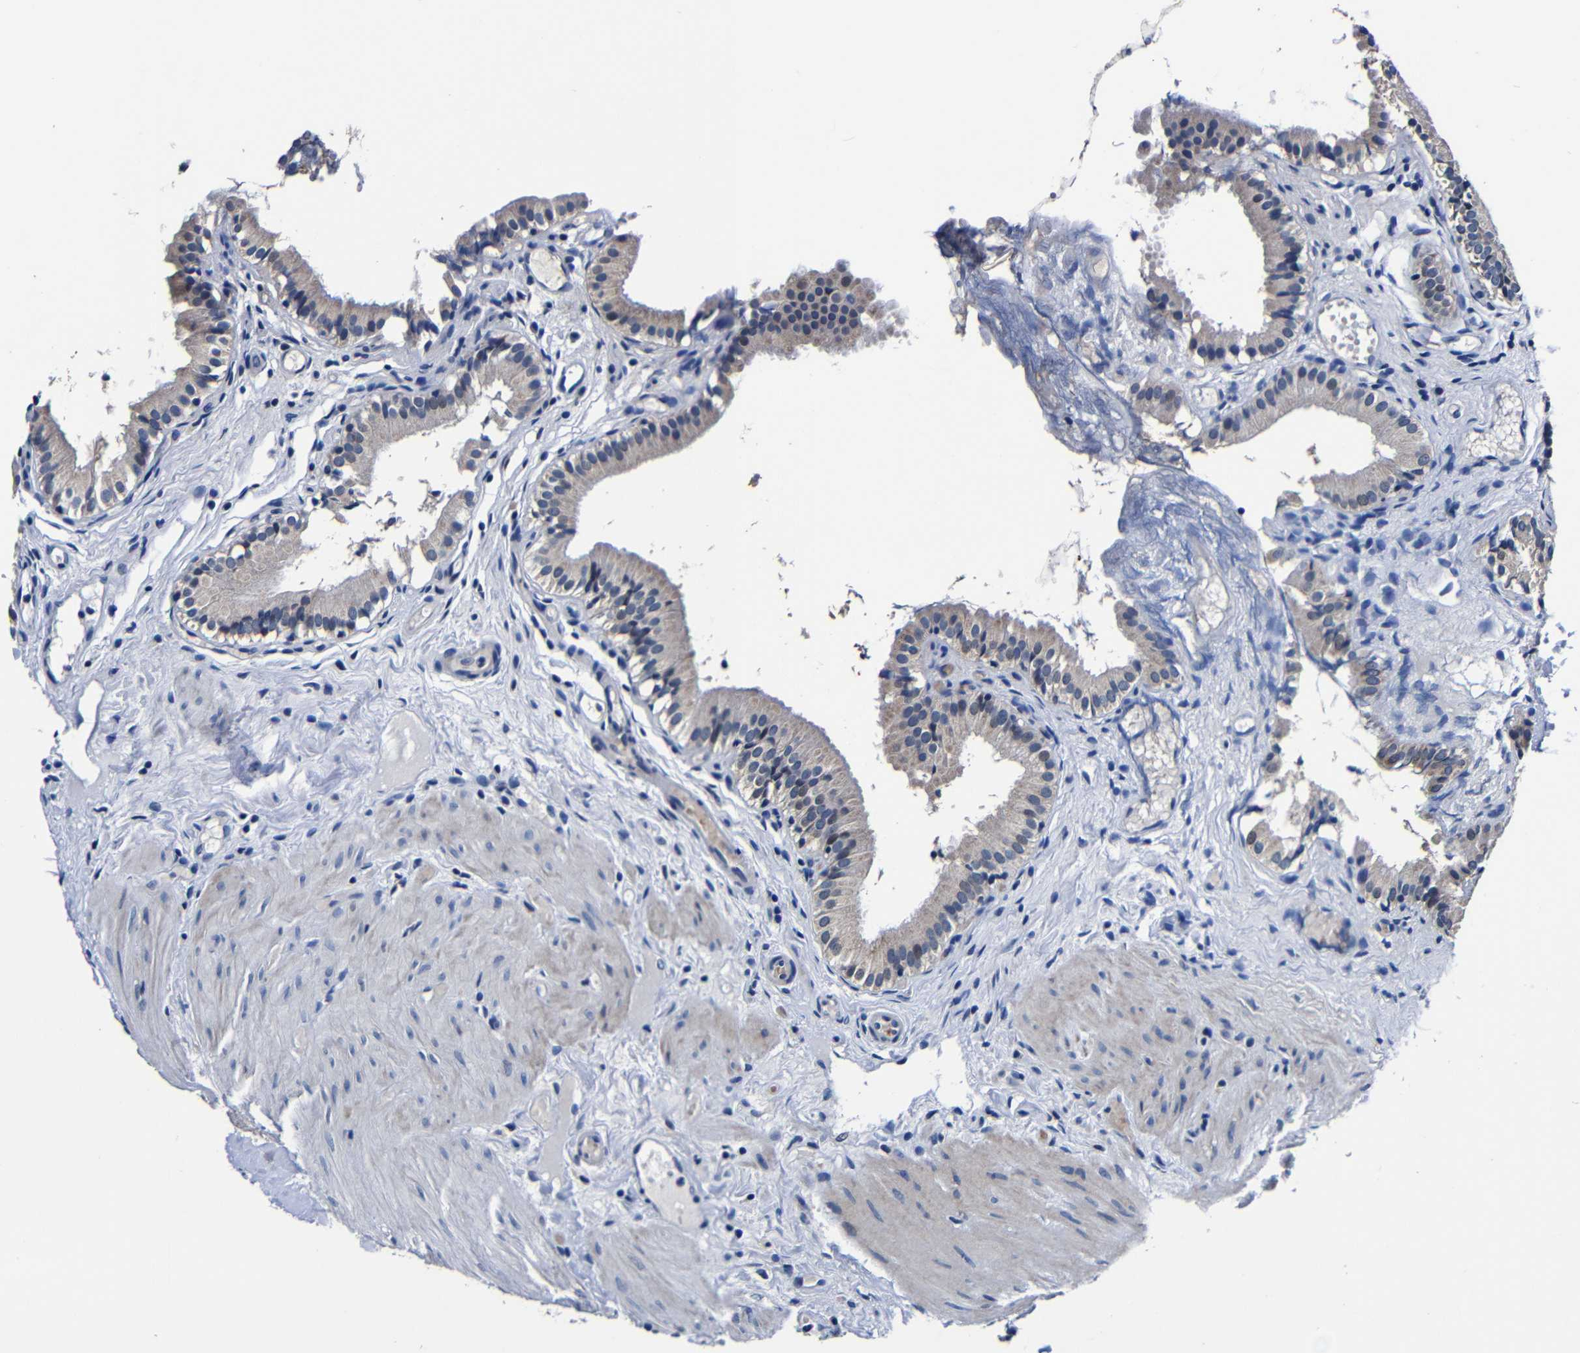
{"staining": {"intensity": "weak", "quantity": "25%-75%", "location": "cytoplasmic/membranous"}, "tissue": "gallbladder", "cell_type": "Glandular cells", "image_type": "normal", "snomed": [{"axis": "morphology", "description": "Normal tissue, NOS"}, {"axis": "topography", "description": "Gallbladder"}], "caption": "An immunohistochemistry photomicrograph of normal tissue is shown. Protein staining in brown shows weak cytoplasmic/membranous positivity in gallbladder within glandular cells. Nuclei are stained in blue.", "gene": "DEPP1", "patient": {"sex": "female", "age": 26}}